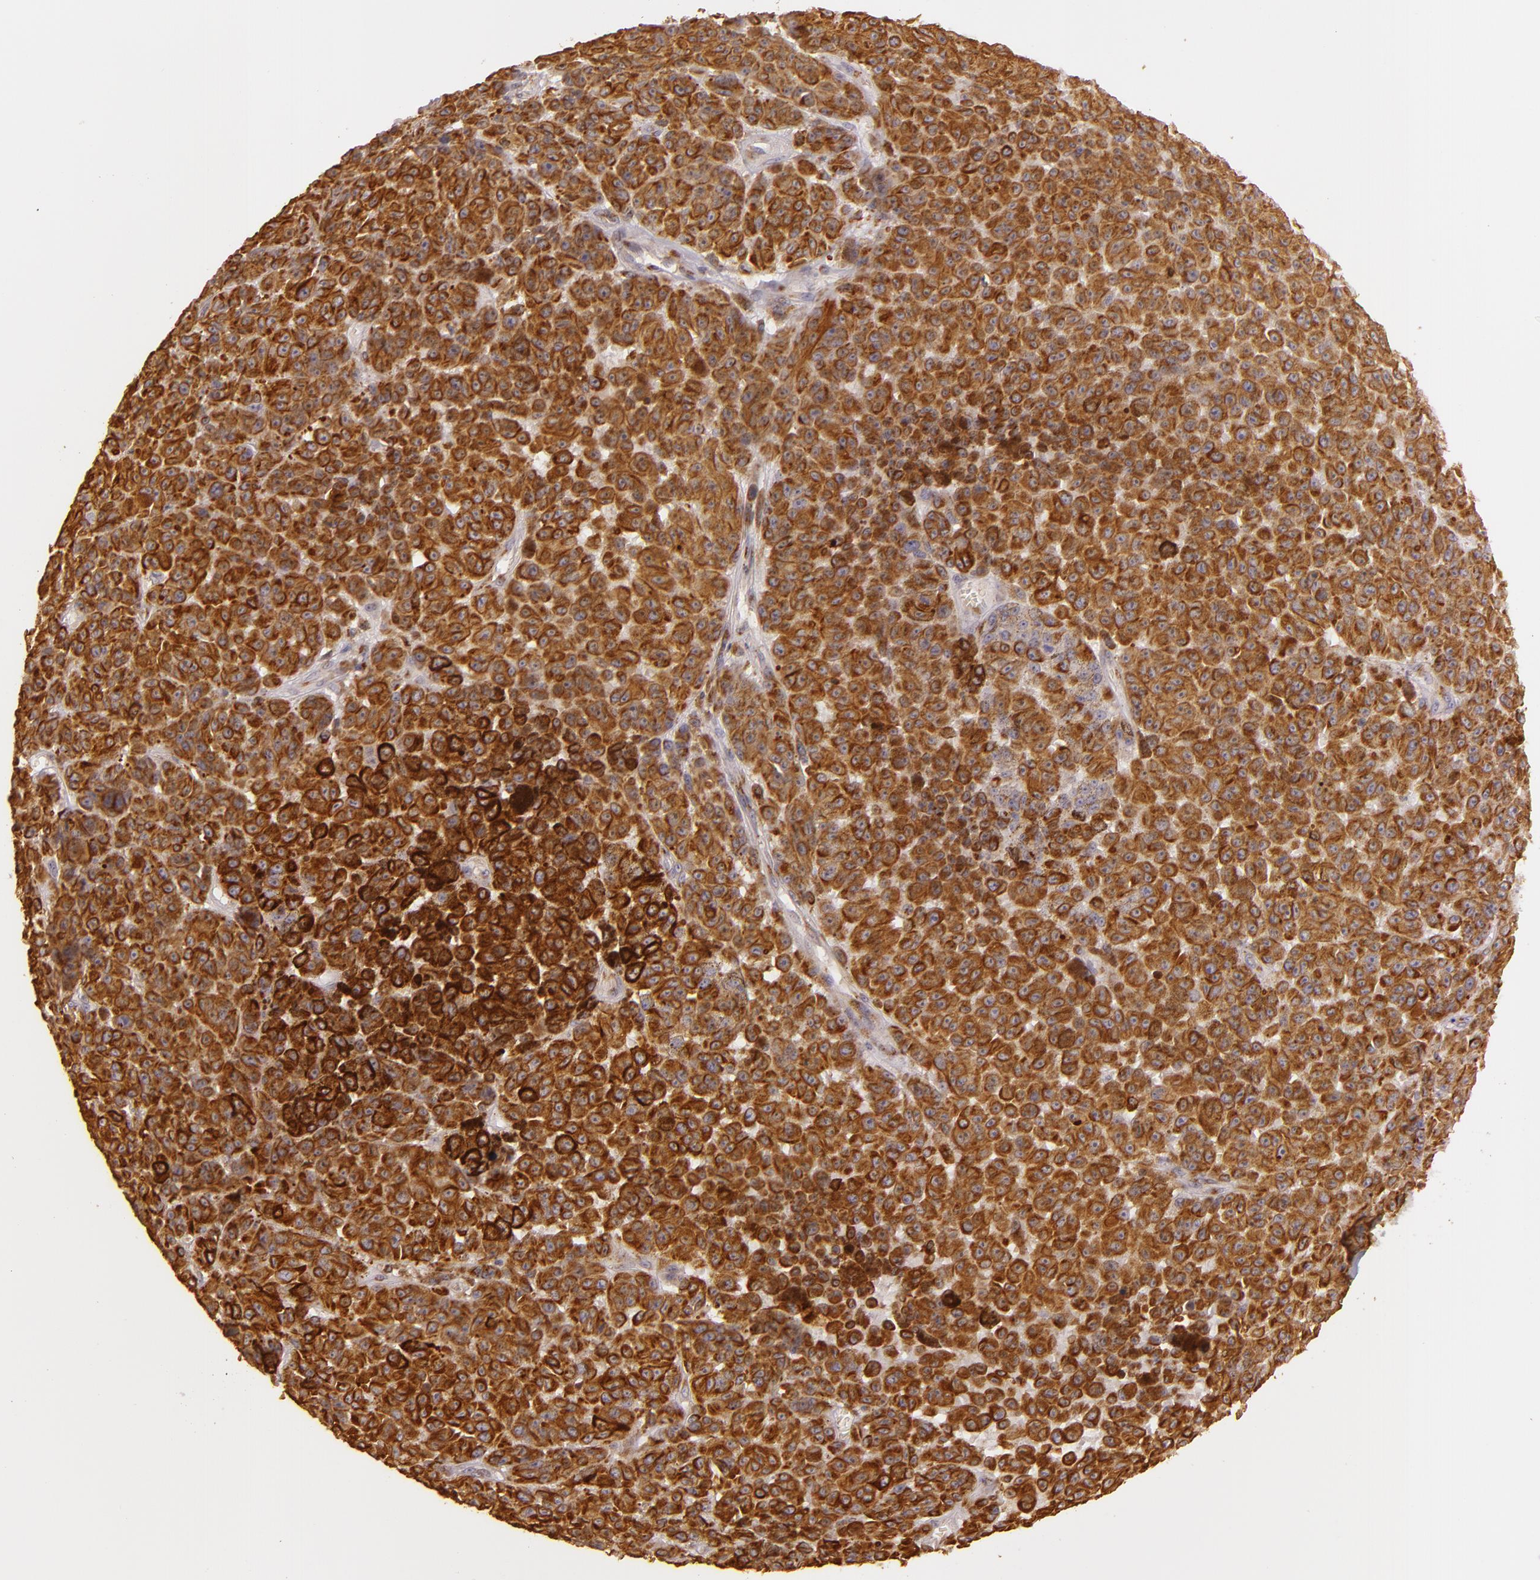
{"staining": {"intensity": "strong", "quantity": ">75%", "location": "cytoplasmic/membranous"}, "tissue": "melanoma", "cell_type": "Tumor cells", "image_type": "cancer", "snomed": [{"axis": "morphology", "description": "Malignant melanoma, NOS"}, {"axis": "topography", "description": "Skin"}], "caption": "Malignant melanoma stained with immunohistochemistry (IHC) exhibits strong cytoplasmic/membranous staining in about >75% of tumor cells.", "gene": "LGMN", "patient": {"sex": "male", "age": 64}}